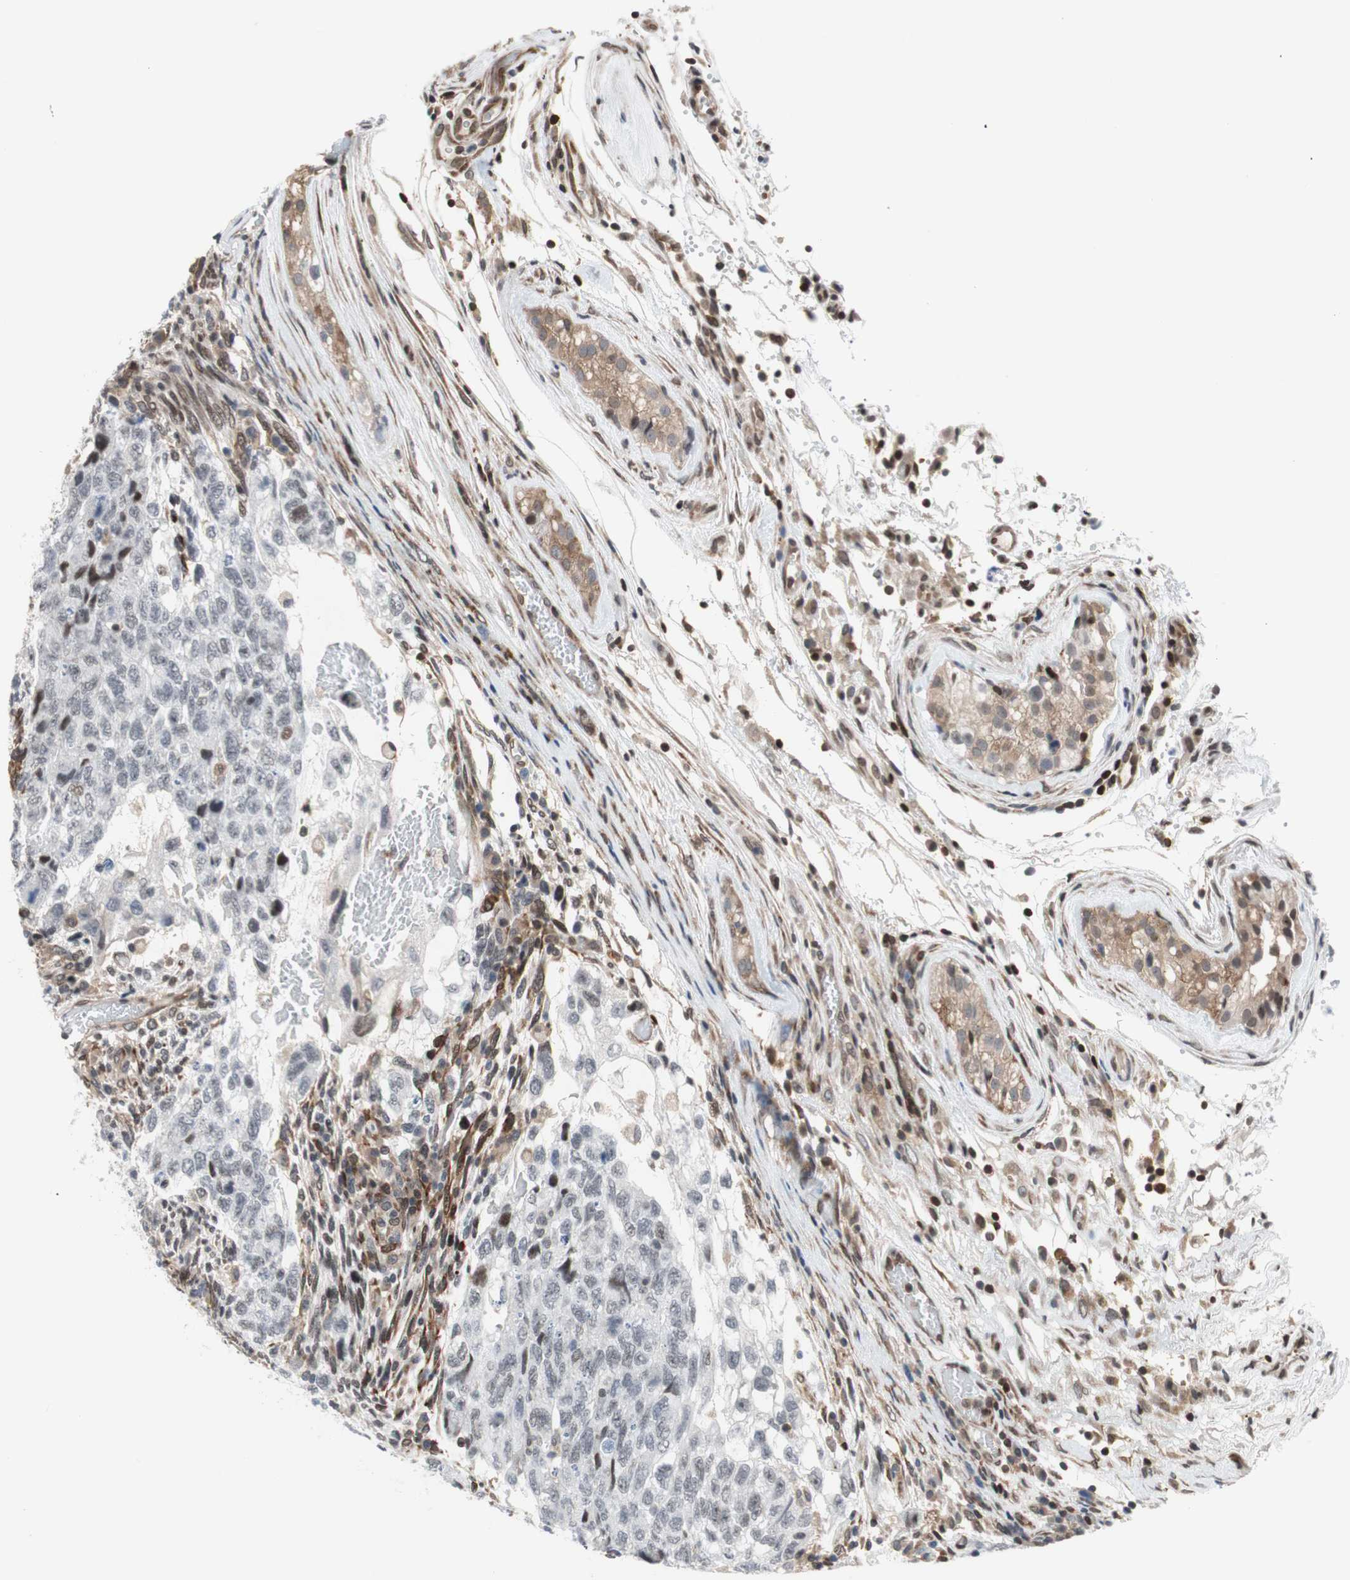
{"staining": {"intensity": "negative", "quantity": "none", "location": "none"}, "tissue": "testis cancer", "cell_type": "Tumor cells", "image_type": "cancer", "snomed": [{"axis": "morphology", "description": "Normal tissue, NOS"}, {"axis": "morphology", "description": "Carcinoma, Embryonal, NOS"}, {"axis": "topography", "description": "Testis"}], "caption": "There is no significant expression in tumor cells of testis cancer (embryonal carcinoma). The staining was performed using DAB (3,3'-diaminobenzidine) to visualize the protein expression in brown, while the nuclei were stained in blue with hematoxylin (Magnification: 20x).", "gene": "ZNF512B", "patient": {"sex": "male", "age": 36}}